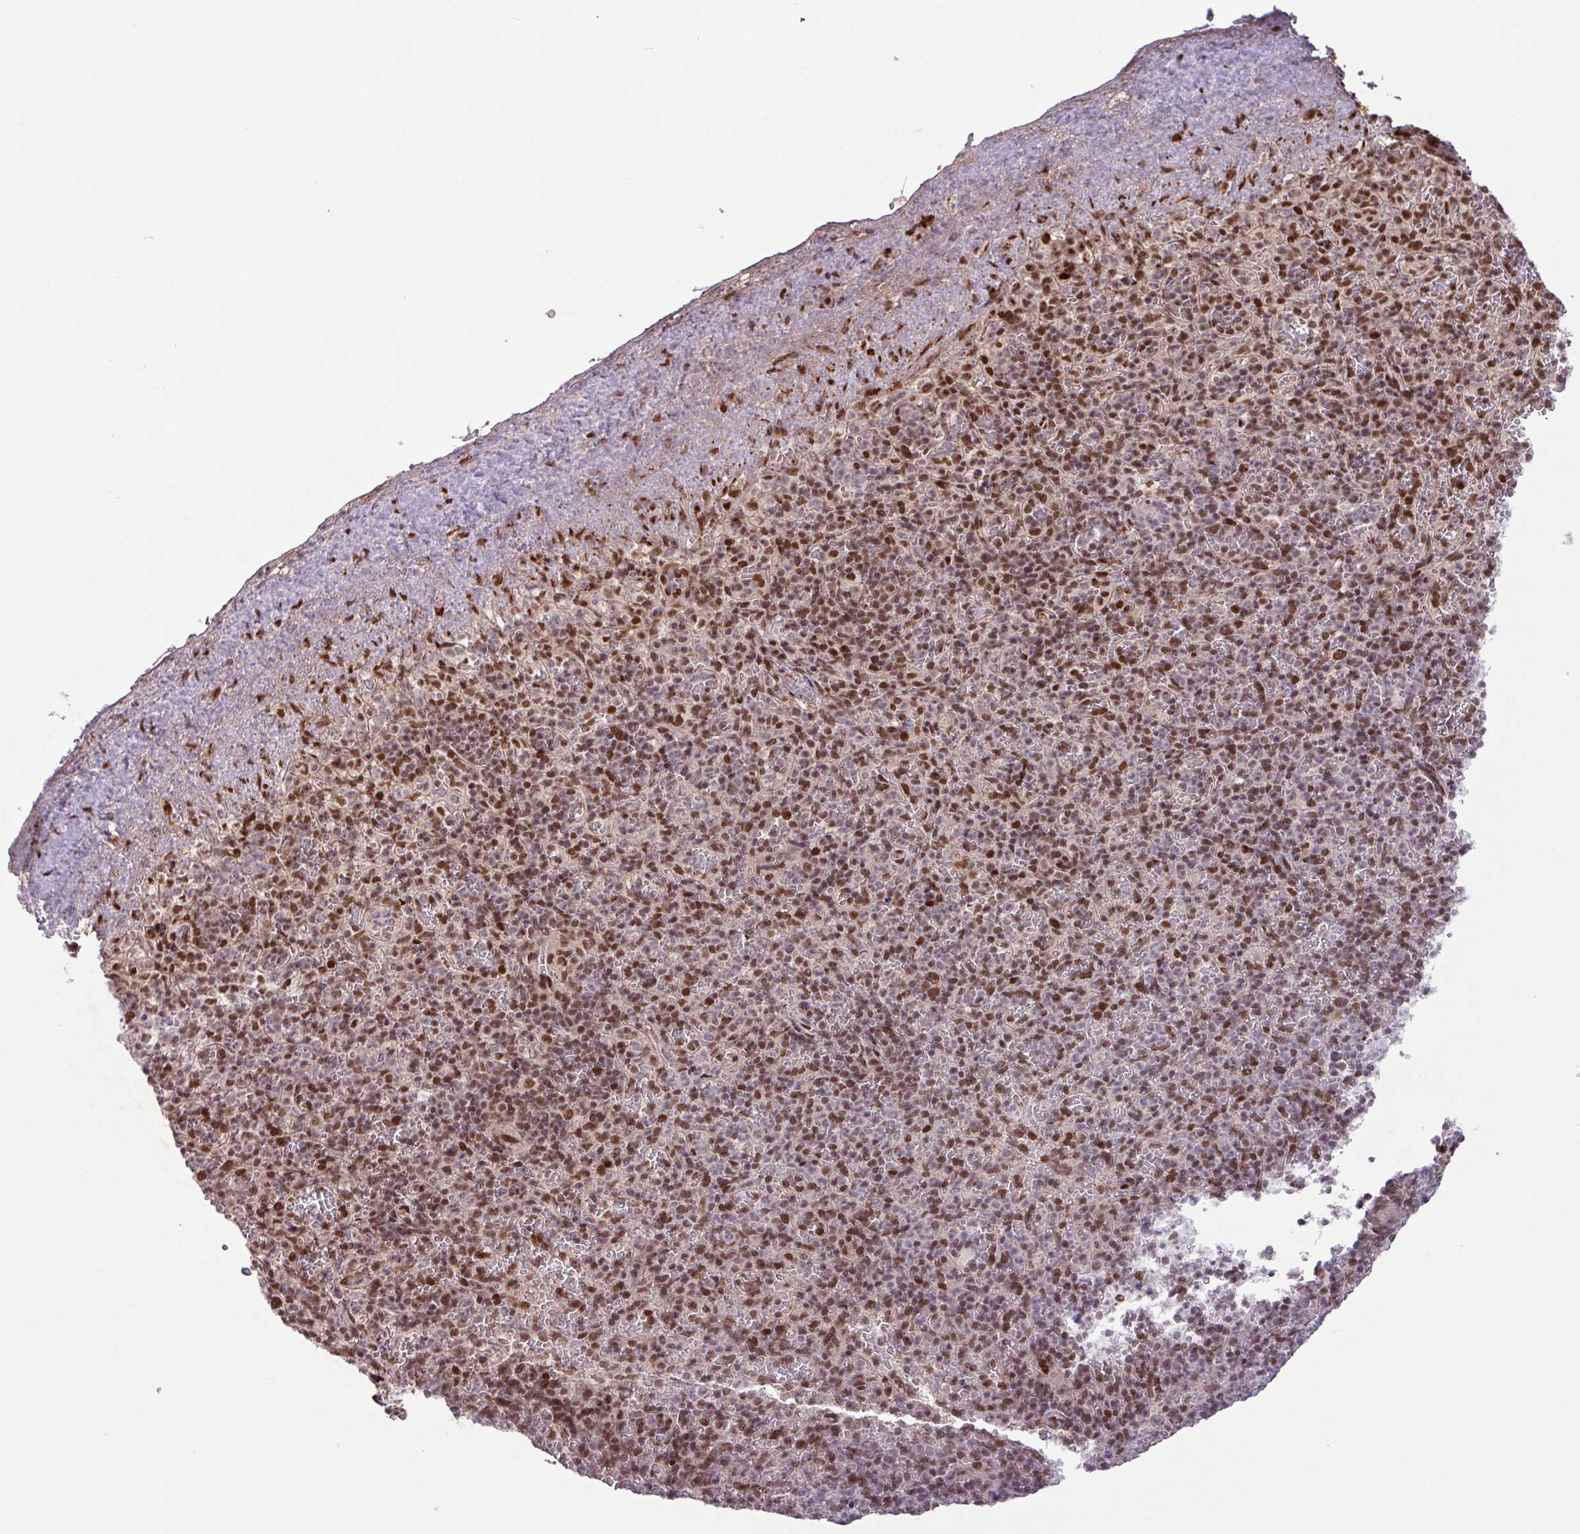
{"staining": {"intensity": "moderate", "quantity": ">75%", "location": "nuclear"}, "tissue": "spleen", "cell_type": "Cells in red pulp", "image_type": "normal", "snomed": [{"axis": "morphology", "description": "Normal tissue, NOS"}, {"axis": "topography", "description": "Spleen"}], "caption": "Brown immunohistochemical staining in unremarkable spleen demonstrates moderate nuclear staining in approximately >75% of cells in red pulp.", "gene": "SRSF2", "patient": {"sex": "female", "age": 74}}